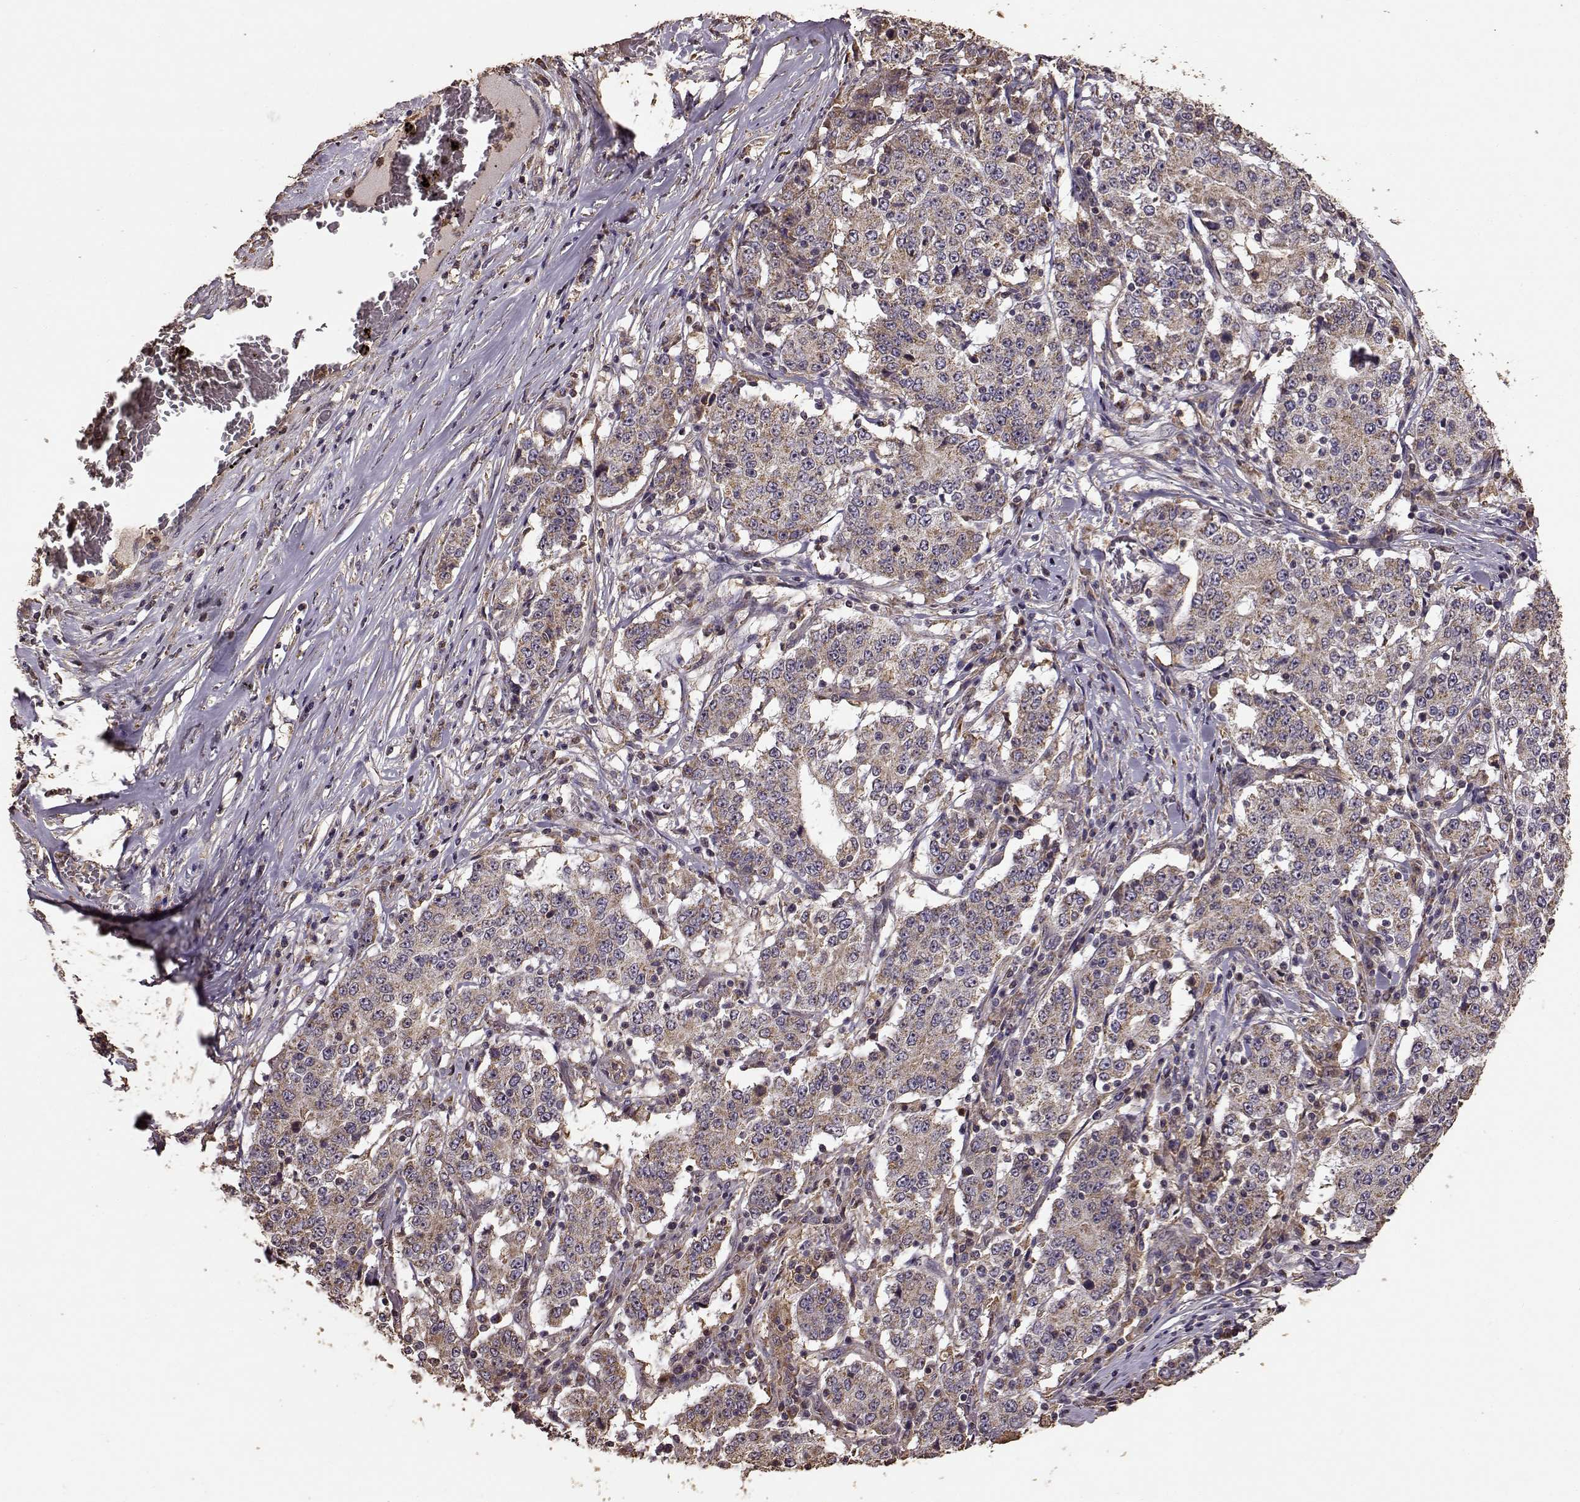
{"staining": {"intensity": "moderate", "quantity": ">75%", "location": "cytoplasmic/membranous"}, "tissue": "stomach cancer", "cell_type": "Tumor cells", "image_type": "cancer", "snomed": [{"axis": "morphology", "description": "Adenocarcinoma, NOS"}, {"axis": "topography", "description": "Stomach"}], "caption": "Immunohistochemical staining of human stomach adenocarcinoma exhibits medium levels of moderate cytoplasmic/membranous protein expression in about >75% of tumor cells.", "gene": "PTGES2", "patient": {"sex": "male", "age": 59}}